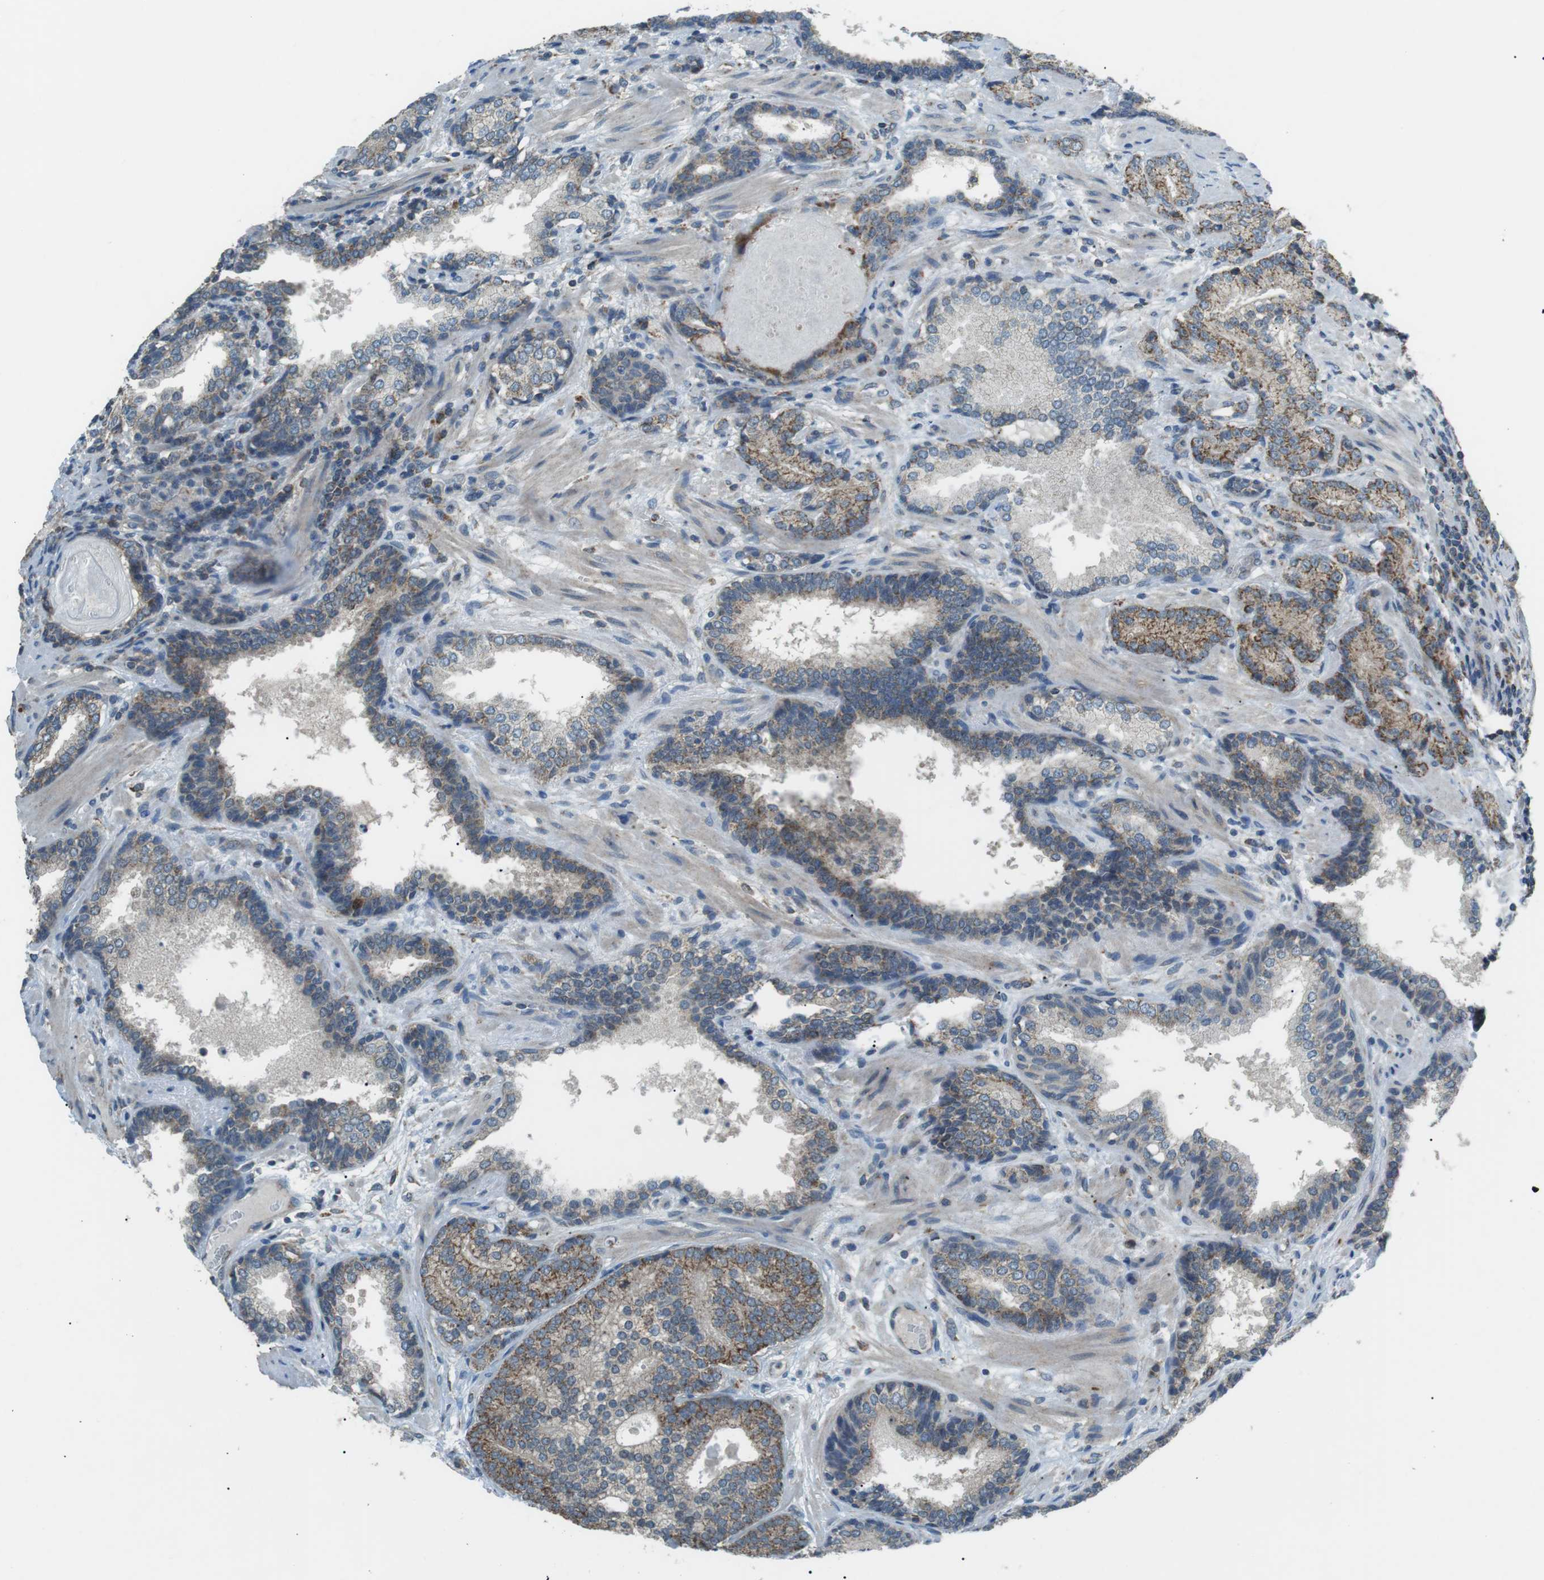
{"staining": {"intensity": "moderate", "quantity": ">75%", "location": "cytoplasmic/membranous"}, "tissue": "prostate cancer", "cell_type": "Tumor cells", "image_type": "cancer", "snomed": [{"axis": "morphology", "description": "Adenocarcinoma, High grade"}, {"axis": "topography", "description": "Prostate"}], "caption": "DAB (3,3'-diaminobenzidine) immunohistochemical staining of human prostate cancer (adenocarcinoma (high-grade)) demonstrates moderate cytoplasmic/membranous protein expression in about >75% of tumor cells. The staining was performed using DAB to visualize the protein expression in brown, while the nuclei were stained in blue with hematoxylin (Magnification: 20x).", "gene": "BACE1", "patient": {"sex": "male", "age": 61}}